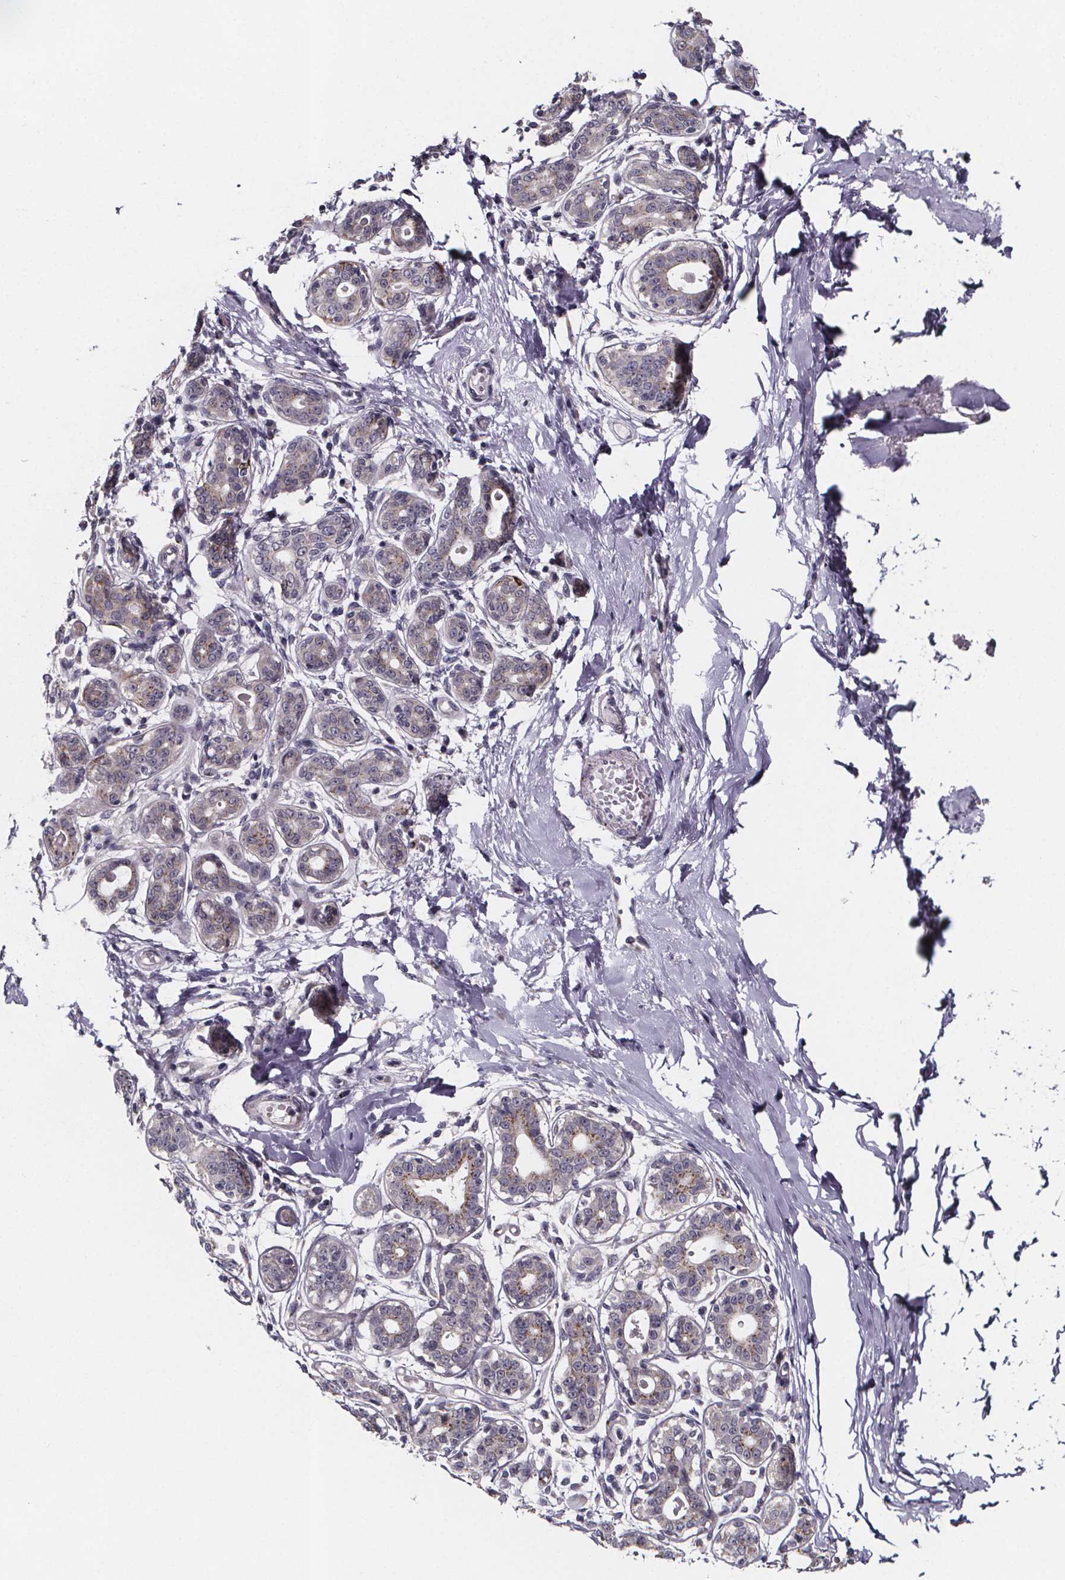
{"staining": {"intensity": "moderate", "quantity": "<25%", "location": "cytoplasmic/membranous"}, "tissue": "breast", "cell_type": "Adipocytes", "image_type": "normal", "snomed": [{"axis": "morphology", "description": "Normal tissue, NOS"}, {"axis": "topography", "description": "Skin"}, {"axis": "topography", "description": "Breast"}], "caption": "A high-resolution histopathology image shows immunohistochemistry (IHC) staining of unremarkable breast, which reveals moderate cytoplasmic/membranous positivity in about <25% of adipocytes.", "gene": "NDST1", "patient": {"sex": "female", "age": 43}}